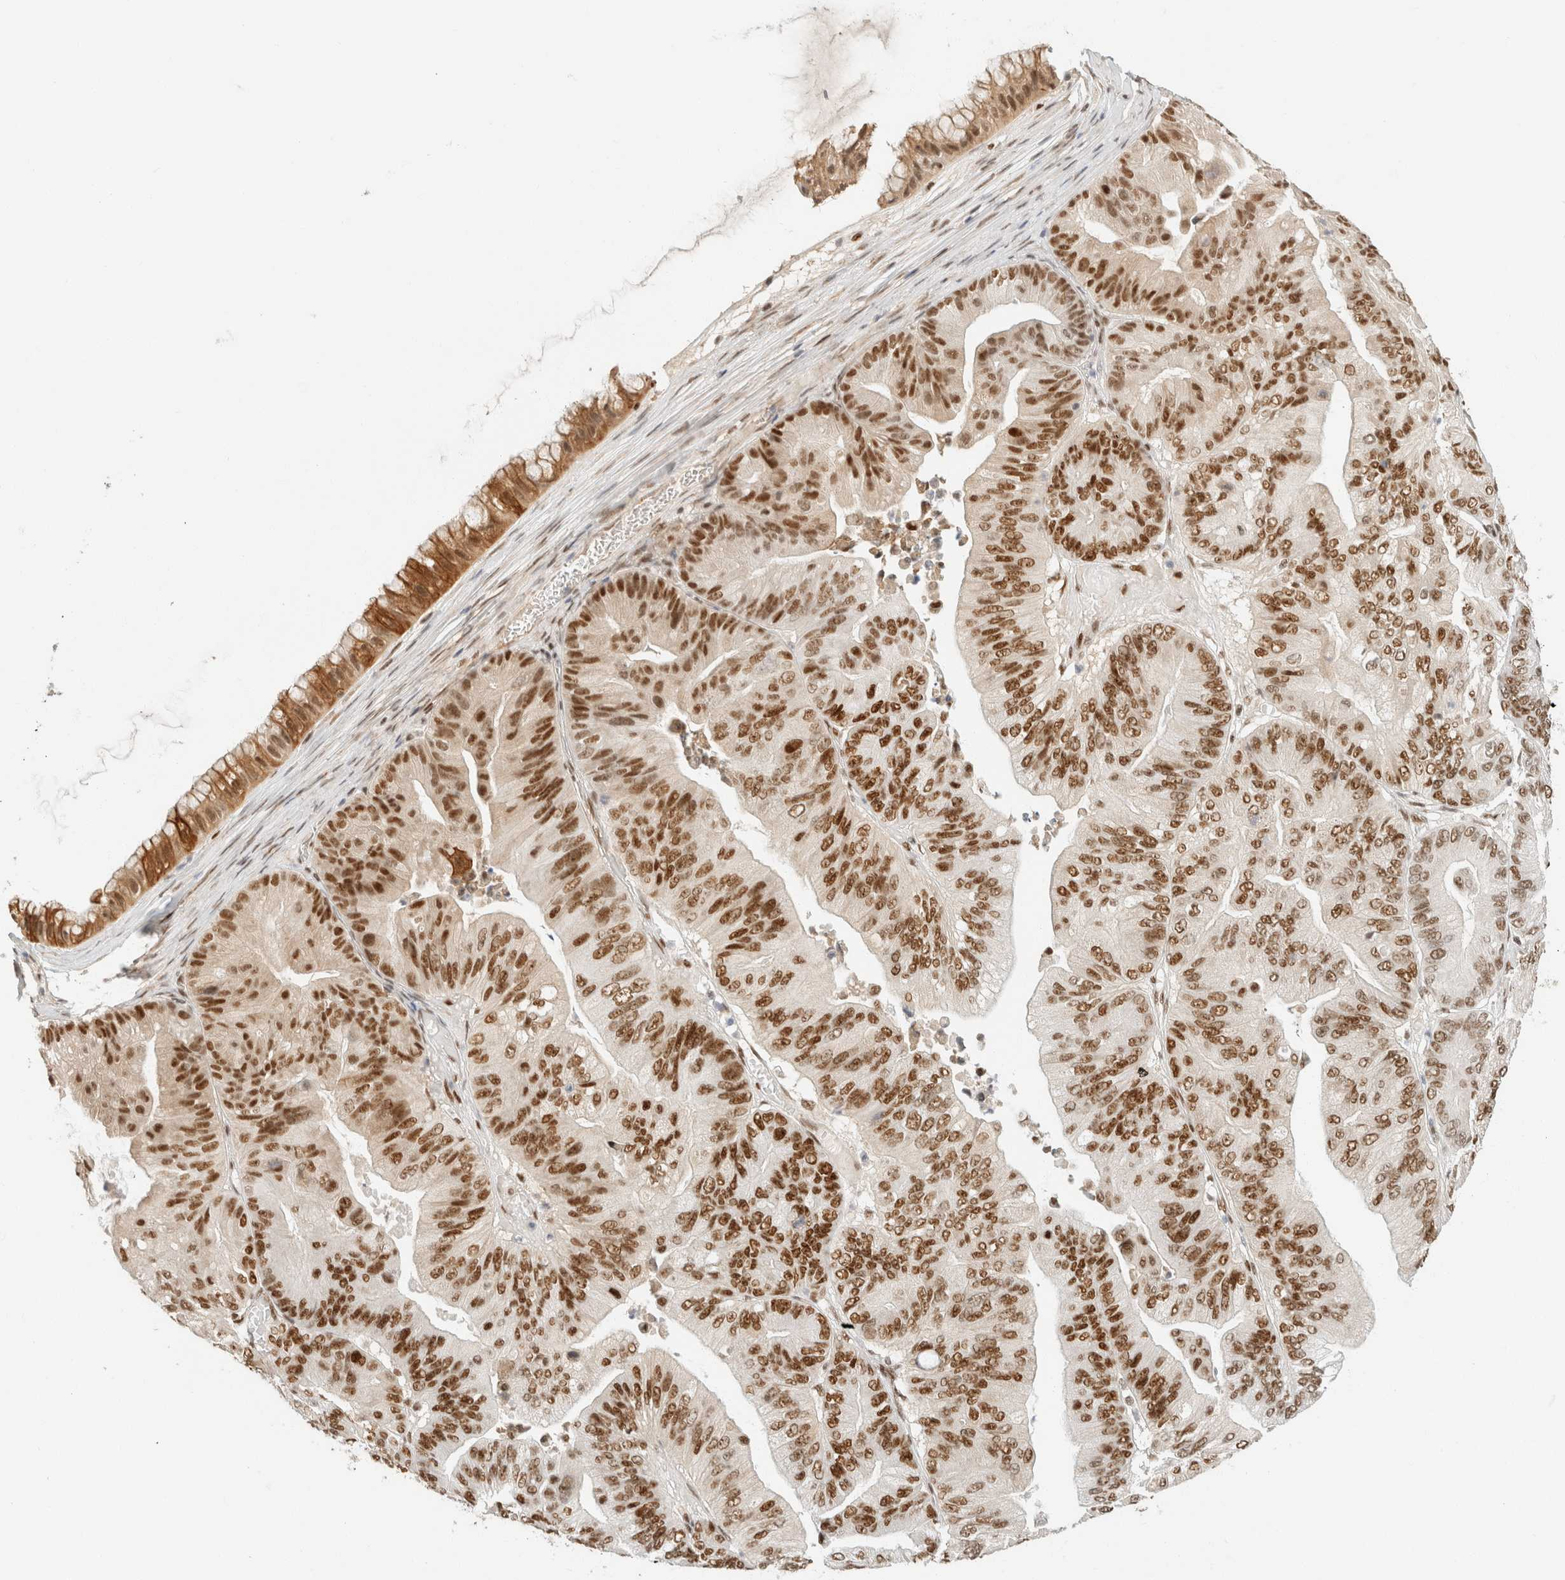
{"staining": {"intensity": "strong", "quantity": ">75%", "location": "nuclear"}, "tissue": "ovarian cancer", "cell_type": "Tumor cells", "image_type": "cancer", "snomed": [{"axis": "morphology", "description": "Cystadenocarcinoma, mucinous, NOS"}, {"axis": "topography", "description": "Ovary"}], "caption": "Tumor cells demonstrate high levels of strong nuclear positivity in approximately >75% of cells in ovarian cancer.", "gene": "ZNF768", "patient": {"sex": "female", "age": 61}}